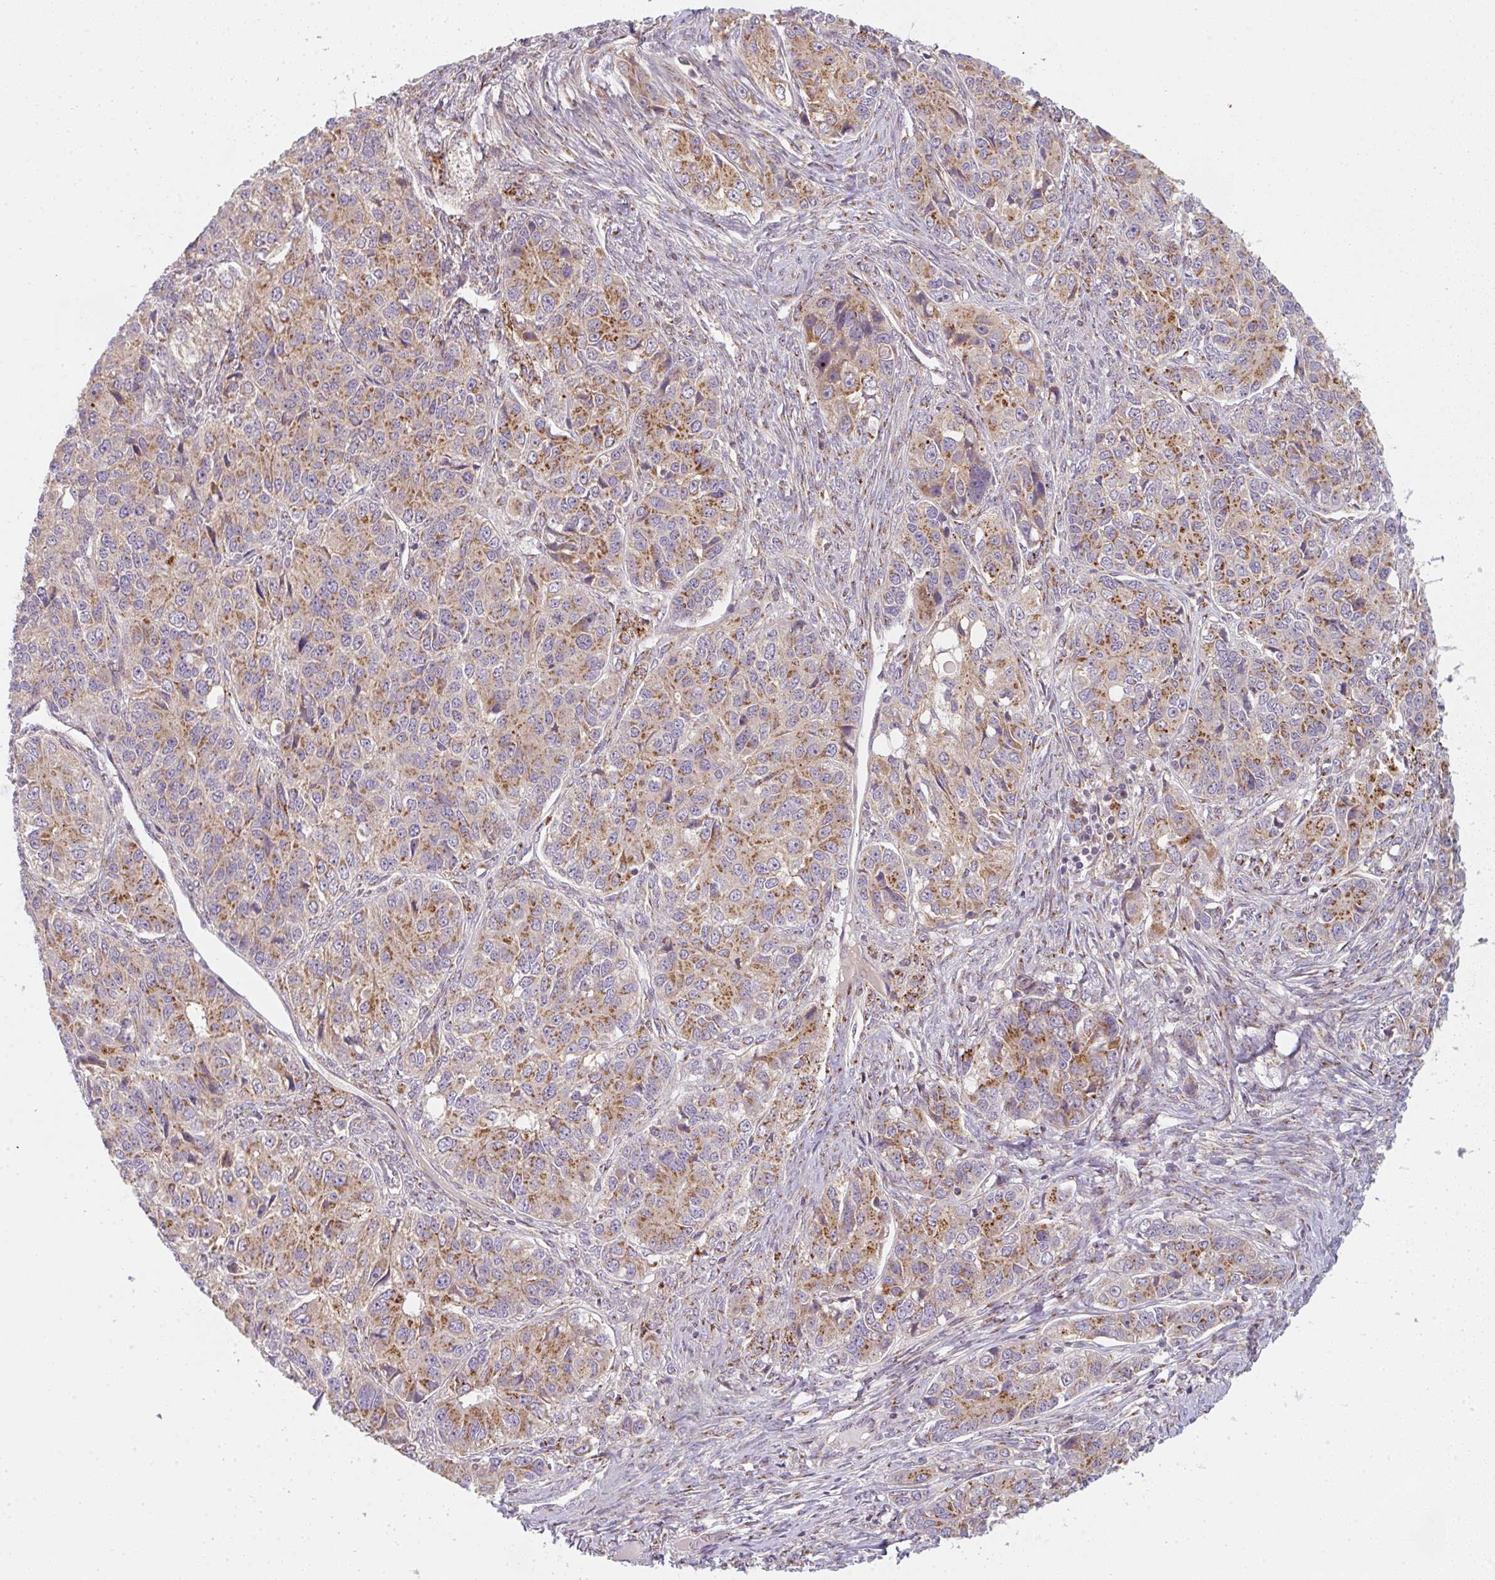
{"staining": {"intensity": "moderate", "quantity": ">75%", "location": "cytoplasmic/membranous"}, "tissue": "ovarian cancer", "cell_type": "Tumor cells", "image_type": "cancer", "snomed": [{"axis": "morphology", "description": "Carcinoma, endometroid"}, {"axis": "topography", "description": "Ovary"}], "caption": "The photomicrograph shows a brown stain indicating the presence of a protein in the cytoplasmic/membranous of tumor cells in ovarian cancer (endometroid carcinoma). (Brightfield microscopy of DAB IHC at high magnification).", "gene": "GVQW3", "patient": {"sex": "female", "age": 51}}